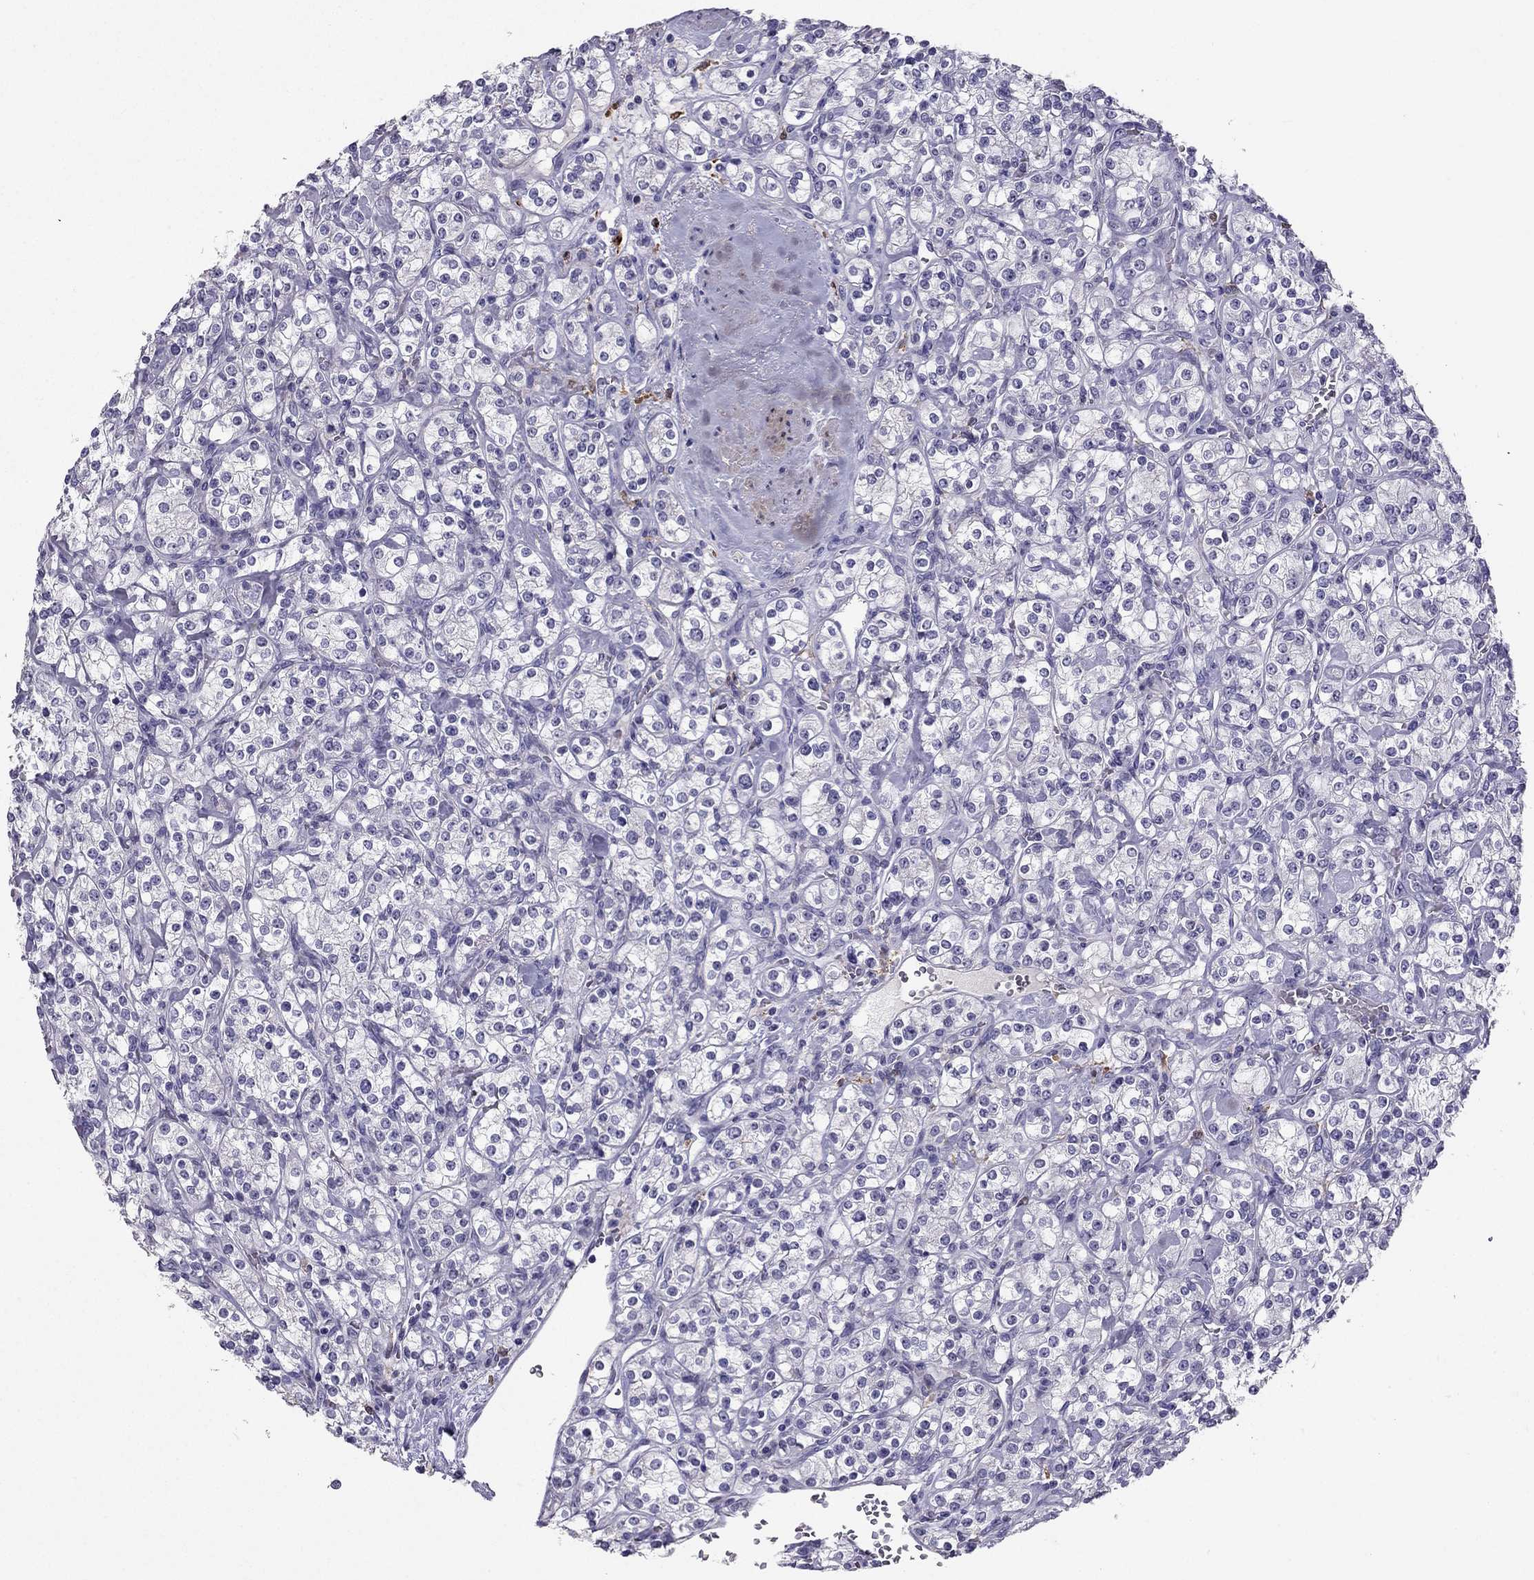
{"staining": {"intensity": "negative", "quantity": "none", "location": "none"}, "tissue": "renal cancer", "cell_type": "Tumor cells", "image_type": "cancer", "snomed": [{"axis": "morphology", "description": "Adenocarcinoma, NOS"}, {"axis": "topography", "description": "Kidney"}], "caption": "Photomicrograph shows no protein positivity in tumor cells of renal adenocarcinoma tissue.", "gene": "LMTK3", "patient": {"sex": "male", "age": 77}}